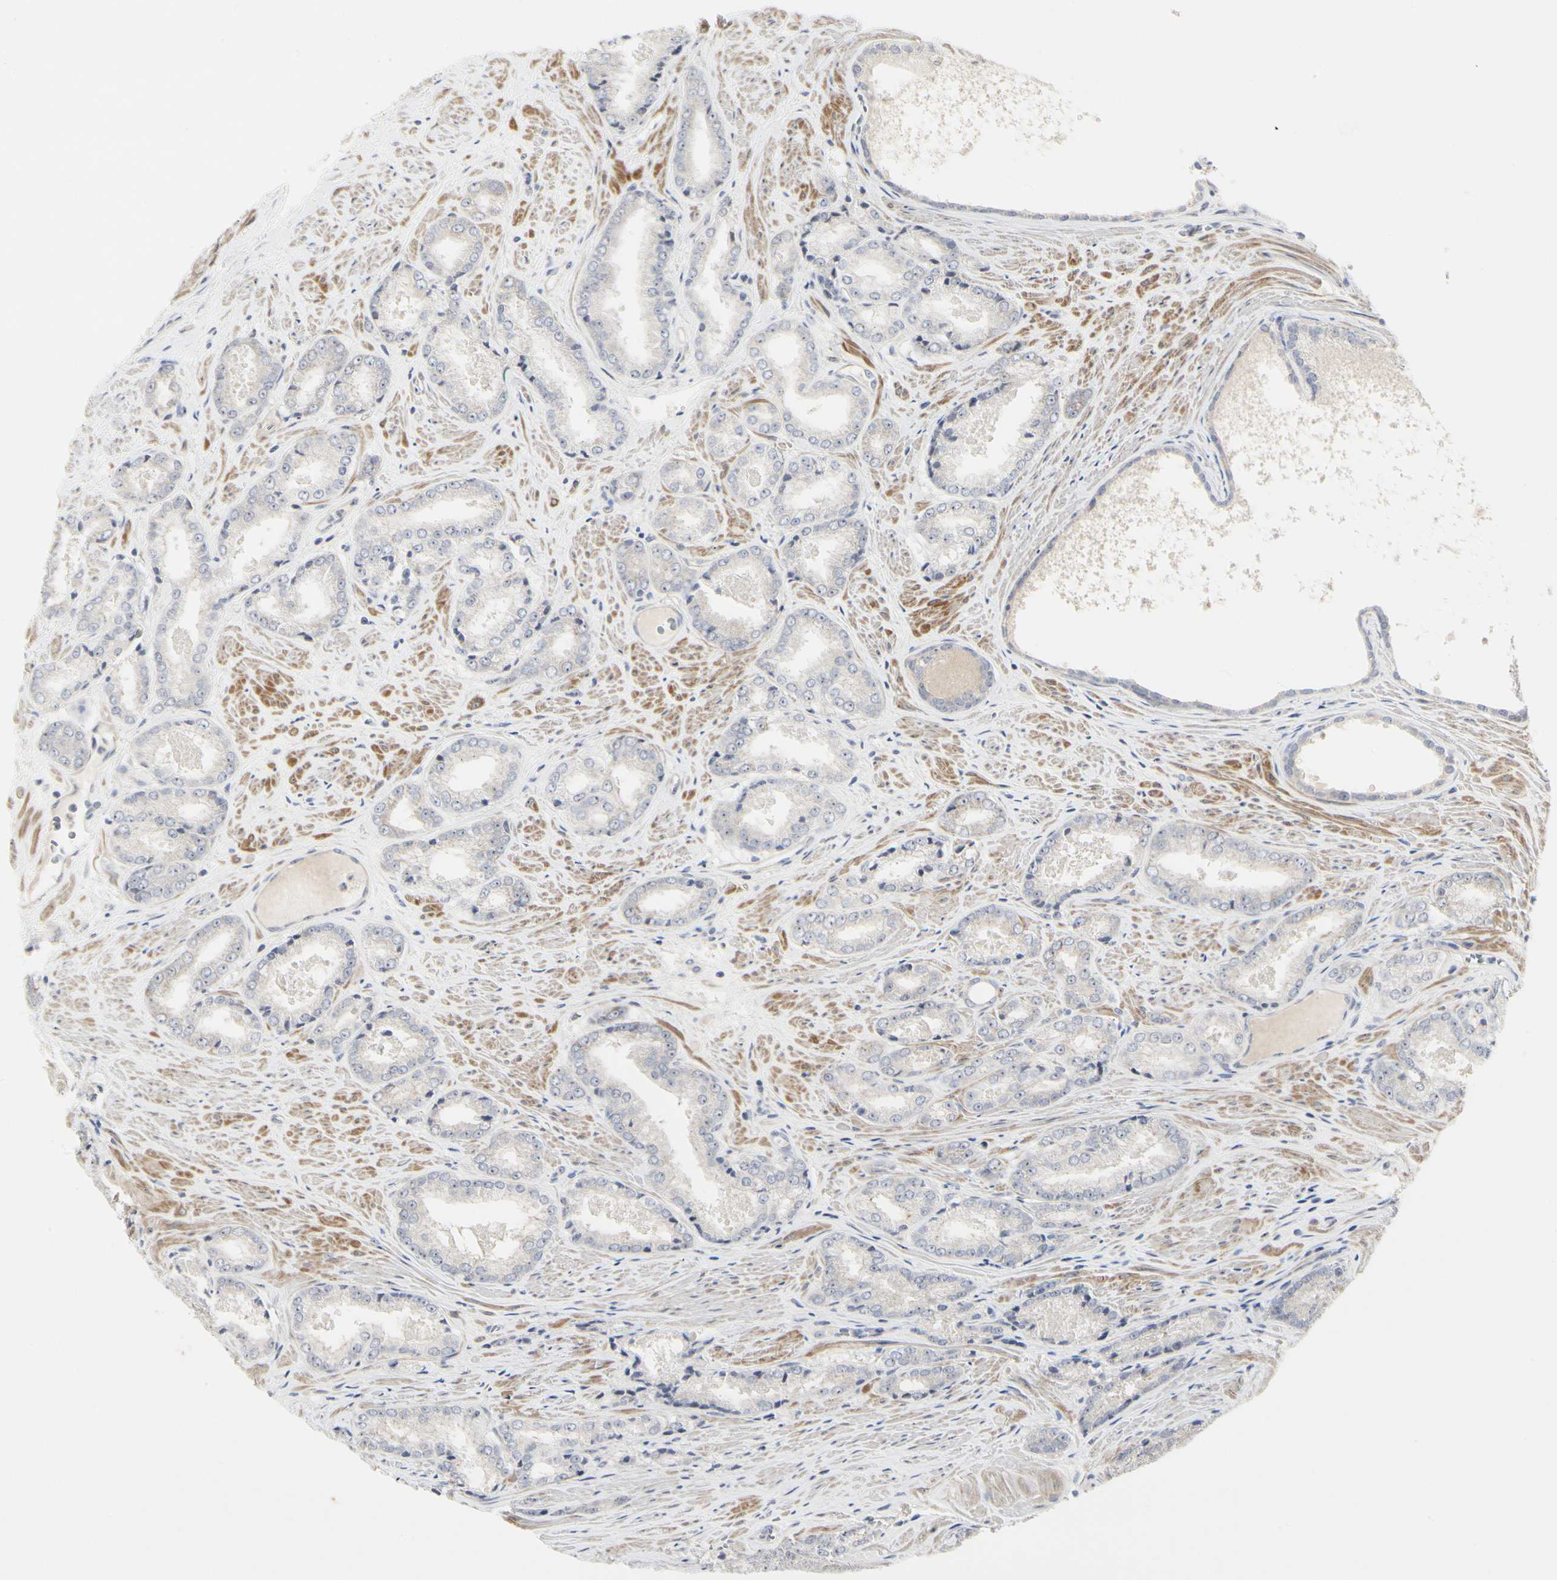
{"staining": {"intensity": "negative", "quantity": "none", "location": "none"}, "tissue": "prostate cancer", "cell_type": "Tumor cells", "image_type": "cancer", "snomed": [{"axis": "morphology", "description": "Adenocarcinoma, Low grade"}, {"axis": "topography", "description": "Prostate"}], "caption": "An IHC histopathology image of prostate cancer (adenocarcinoma (low-grade)) is shown. There is no staining in tumor cells of prostate cancer (adenocarcinoma (low-grade)).", "gene": "SHANK2", "patient": {"sex": "male", "age": 64}}